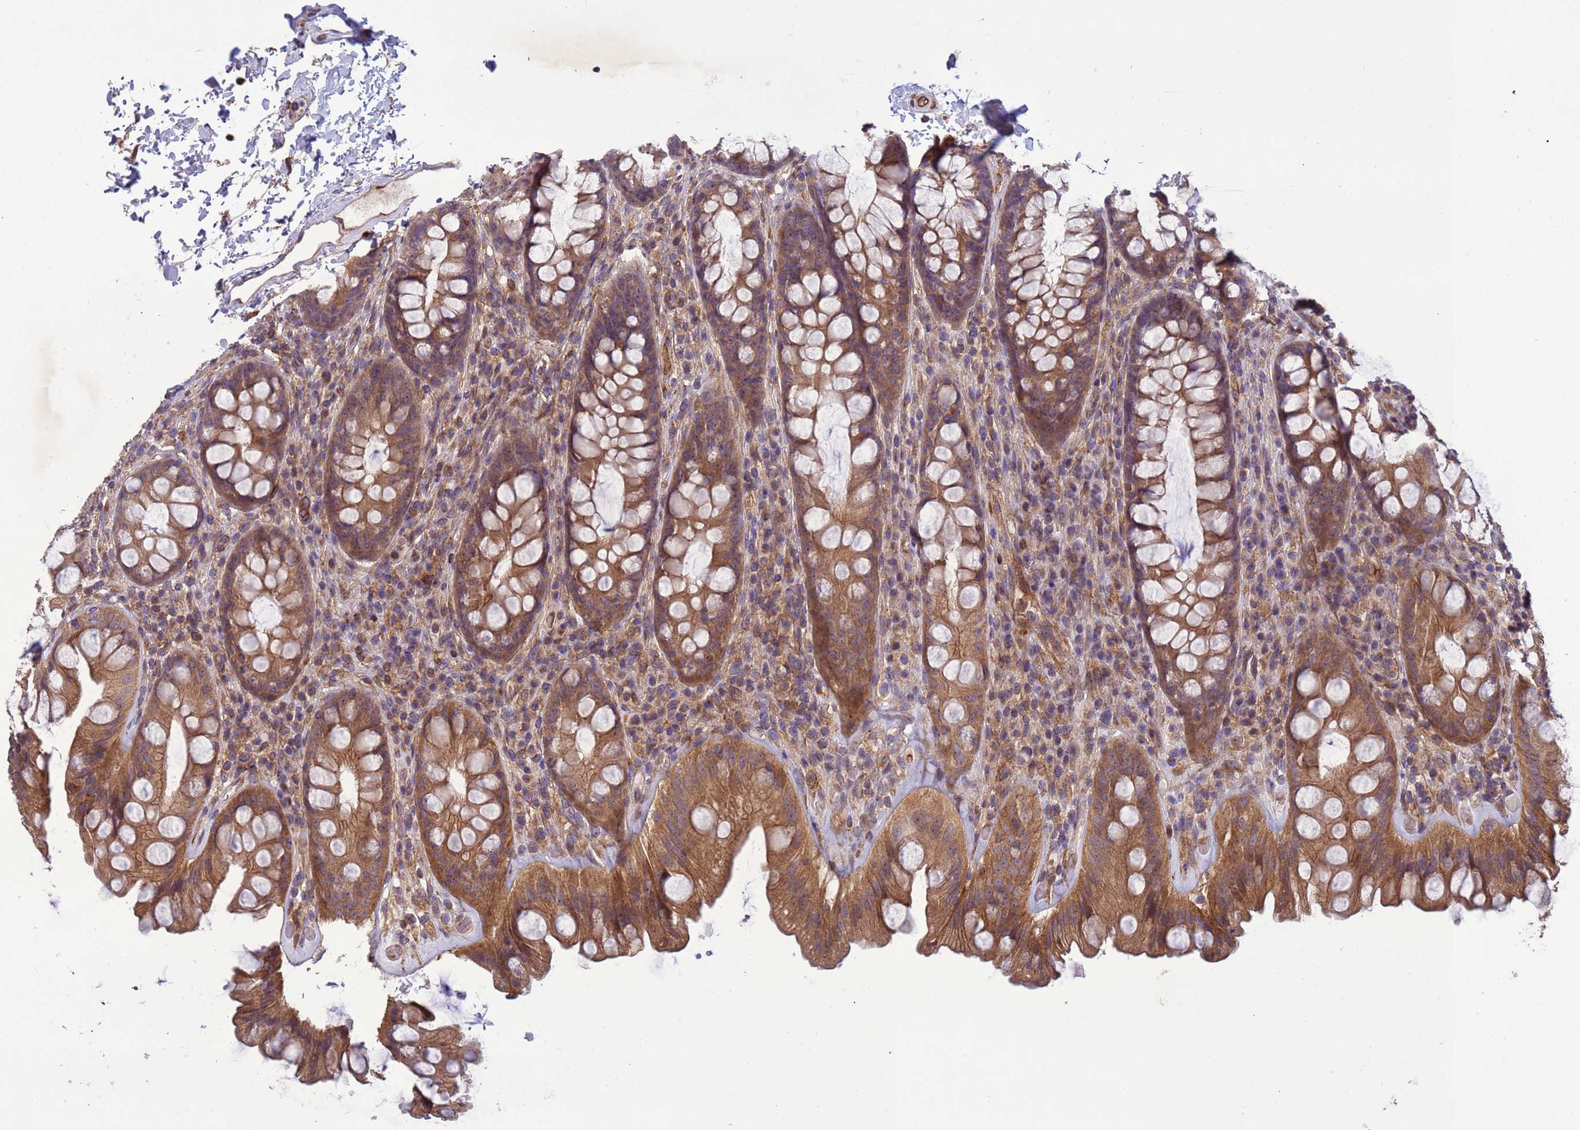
{"staining": {"intensity": "moderate", "quantity": ">75%", "location": "cytoplasmic/membranous"}, "tissue": "rectum", "cell_type": "Glandular cells", "image_type": "normal", "snomed": [{"axis": "morphology", "description": "Normal tissue, NOS"}, {"axis": "topography", "description": "Rectum"}], "caption": "Unremarkable rectum reveals moderate cytoplasmic/membranous expression in about >75% of glandular cells (DAB = brown stain, brightfield microscopy at high magnification)..", "gene": "RAB10", "patient": {"sex": "male", "age": 74}}